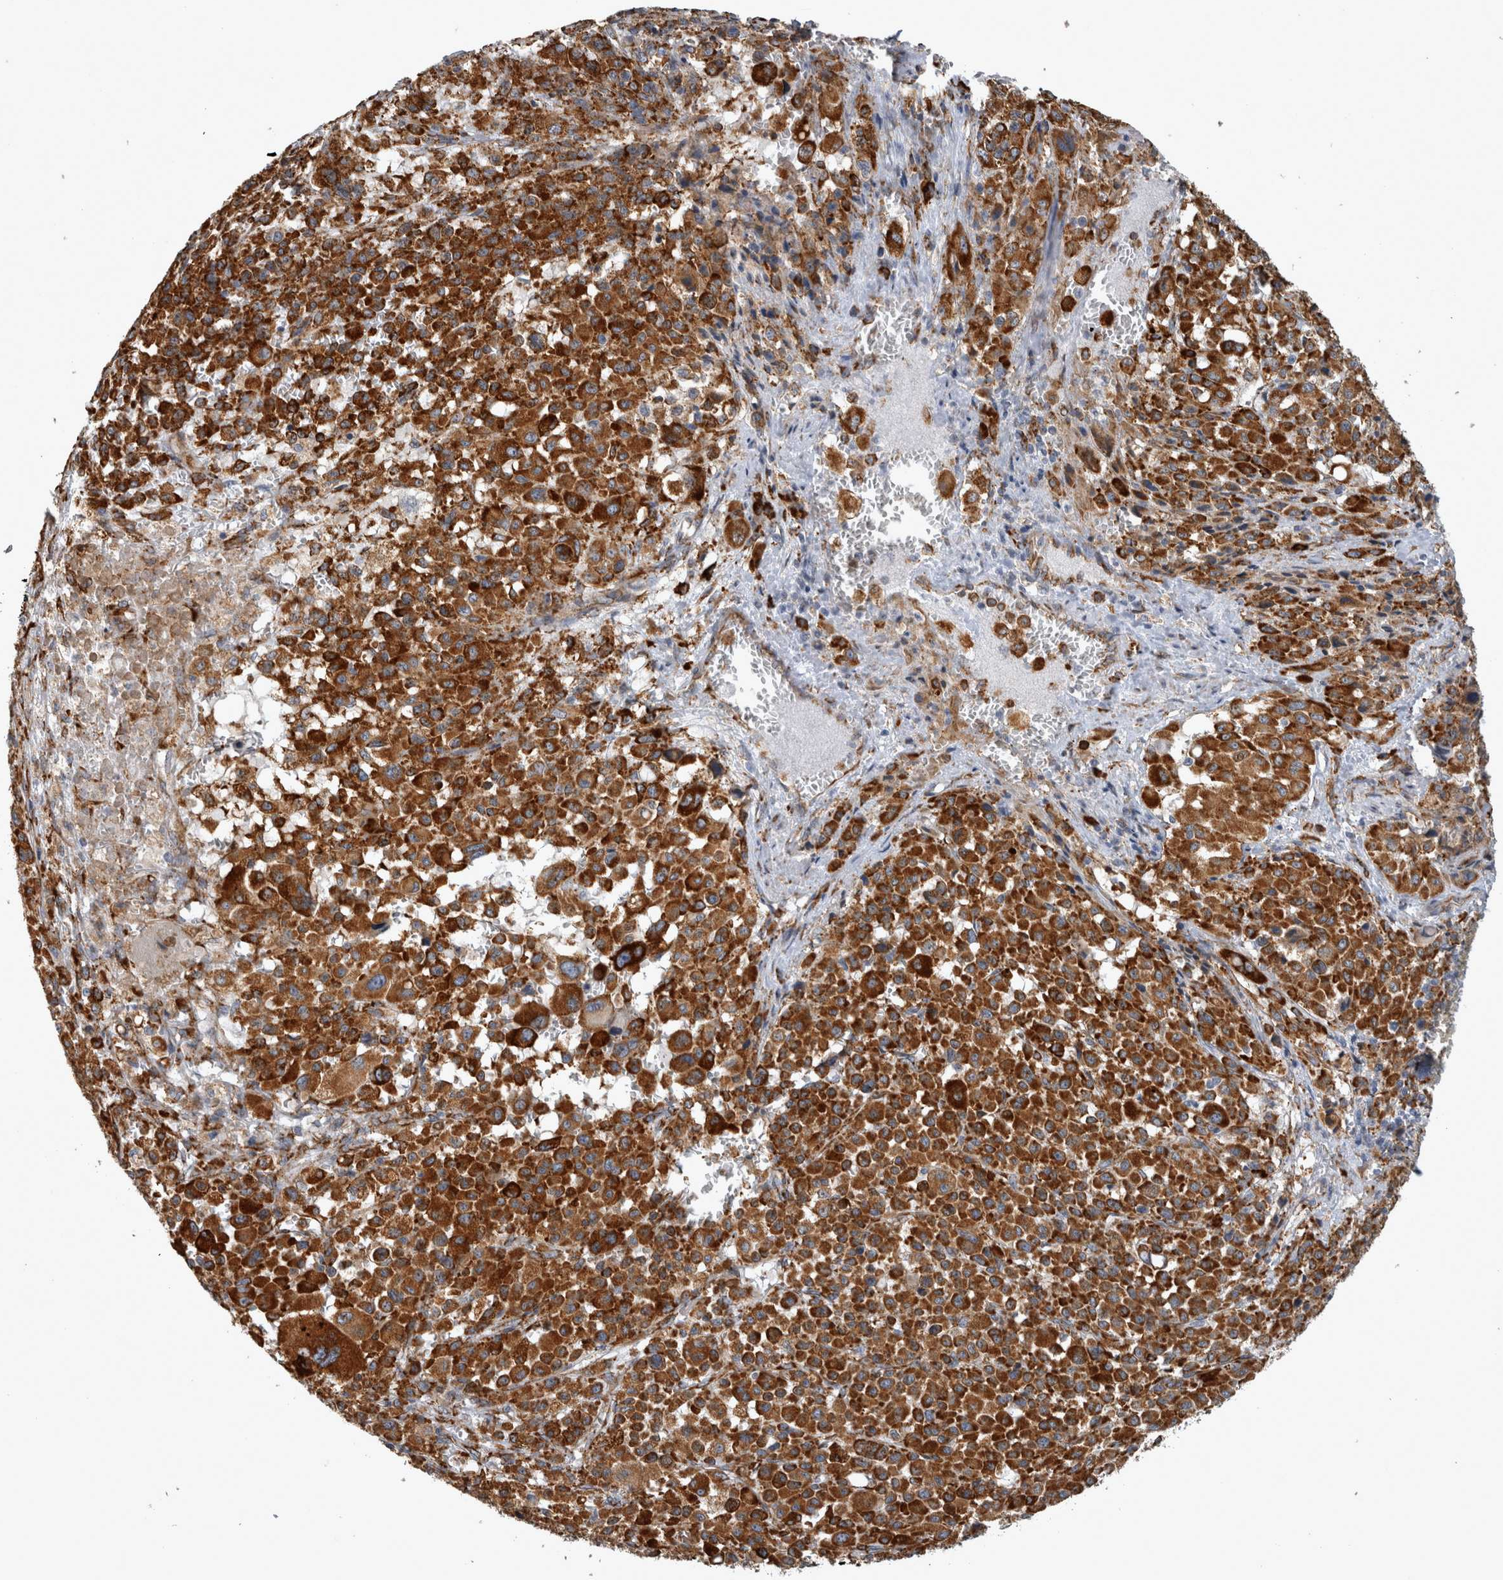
{"staining": {"intensity": "strong", "quantity": ">75%", "location": "cytoplasmic/membranous"}, "tissue": "melanoma", "cell_type": "Tumor cells", "image_type": "cancer", "snomed": [{"axis": "morphology", "description": "Malignant melanoma, Metastatic site"}, {"axis": "topography", "description": "Skin"}], "caption": "High-magnification brightfield microscopy of melanoma stained with DAB (3,3'-diaminobenzidine) (brown) and counterstained with hematoxylin (blue). tumor cells exhibit strong cytoplasmic/membranous staining is present in about>75% of cells.", "gene": "FHIP2B", "patient": {"sex": "female", "age": 74}}